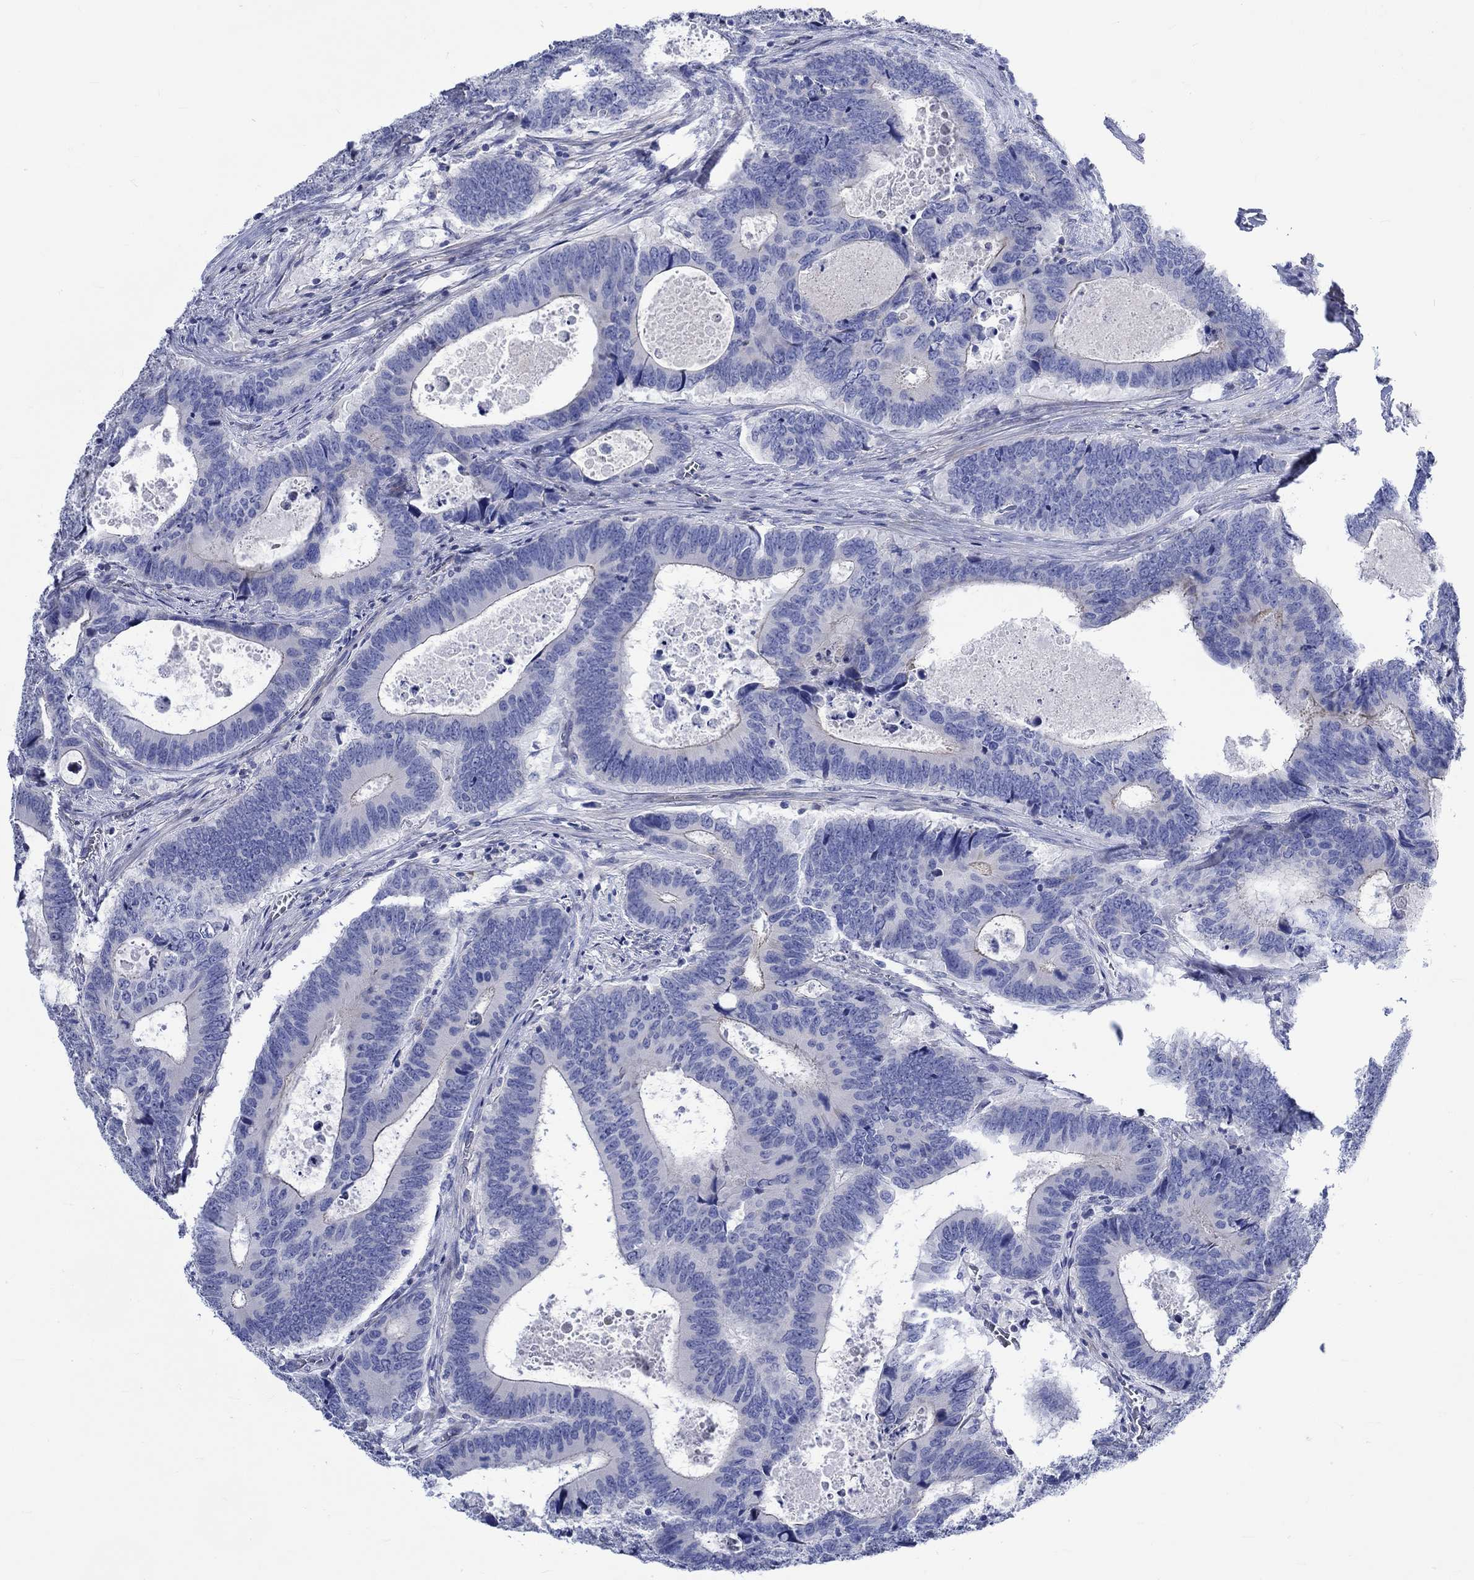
{"staining": {"intensity": "negative", "quantity": "none", "location": "none"}, "tissue": "colorectal cancer", "cell_type": "Tumor cells", "image_type": "cancer", "snomed": [{"axis": "morphology", "description": "Adenocarcinoma, NOS"}, {"axis": "topography", "description": "Colon"}], "caption": "Image shows no significant protein staining in tumor cells of colorectal adenocarcinoma.", "gene": "NRIP3", "patient": {"sex": "female", "age": 82}}